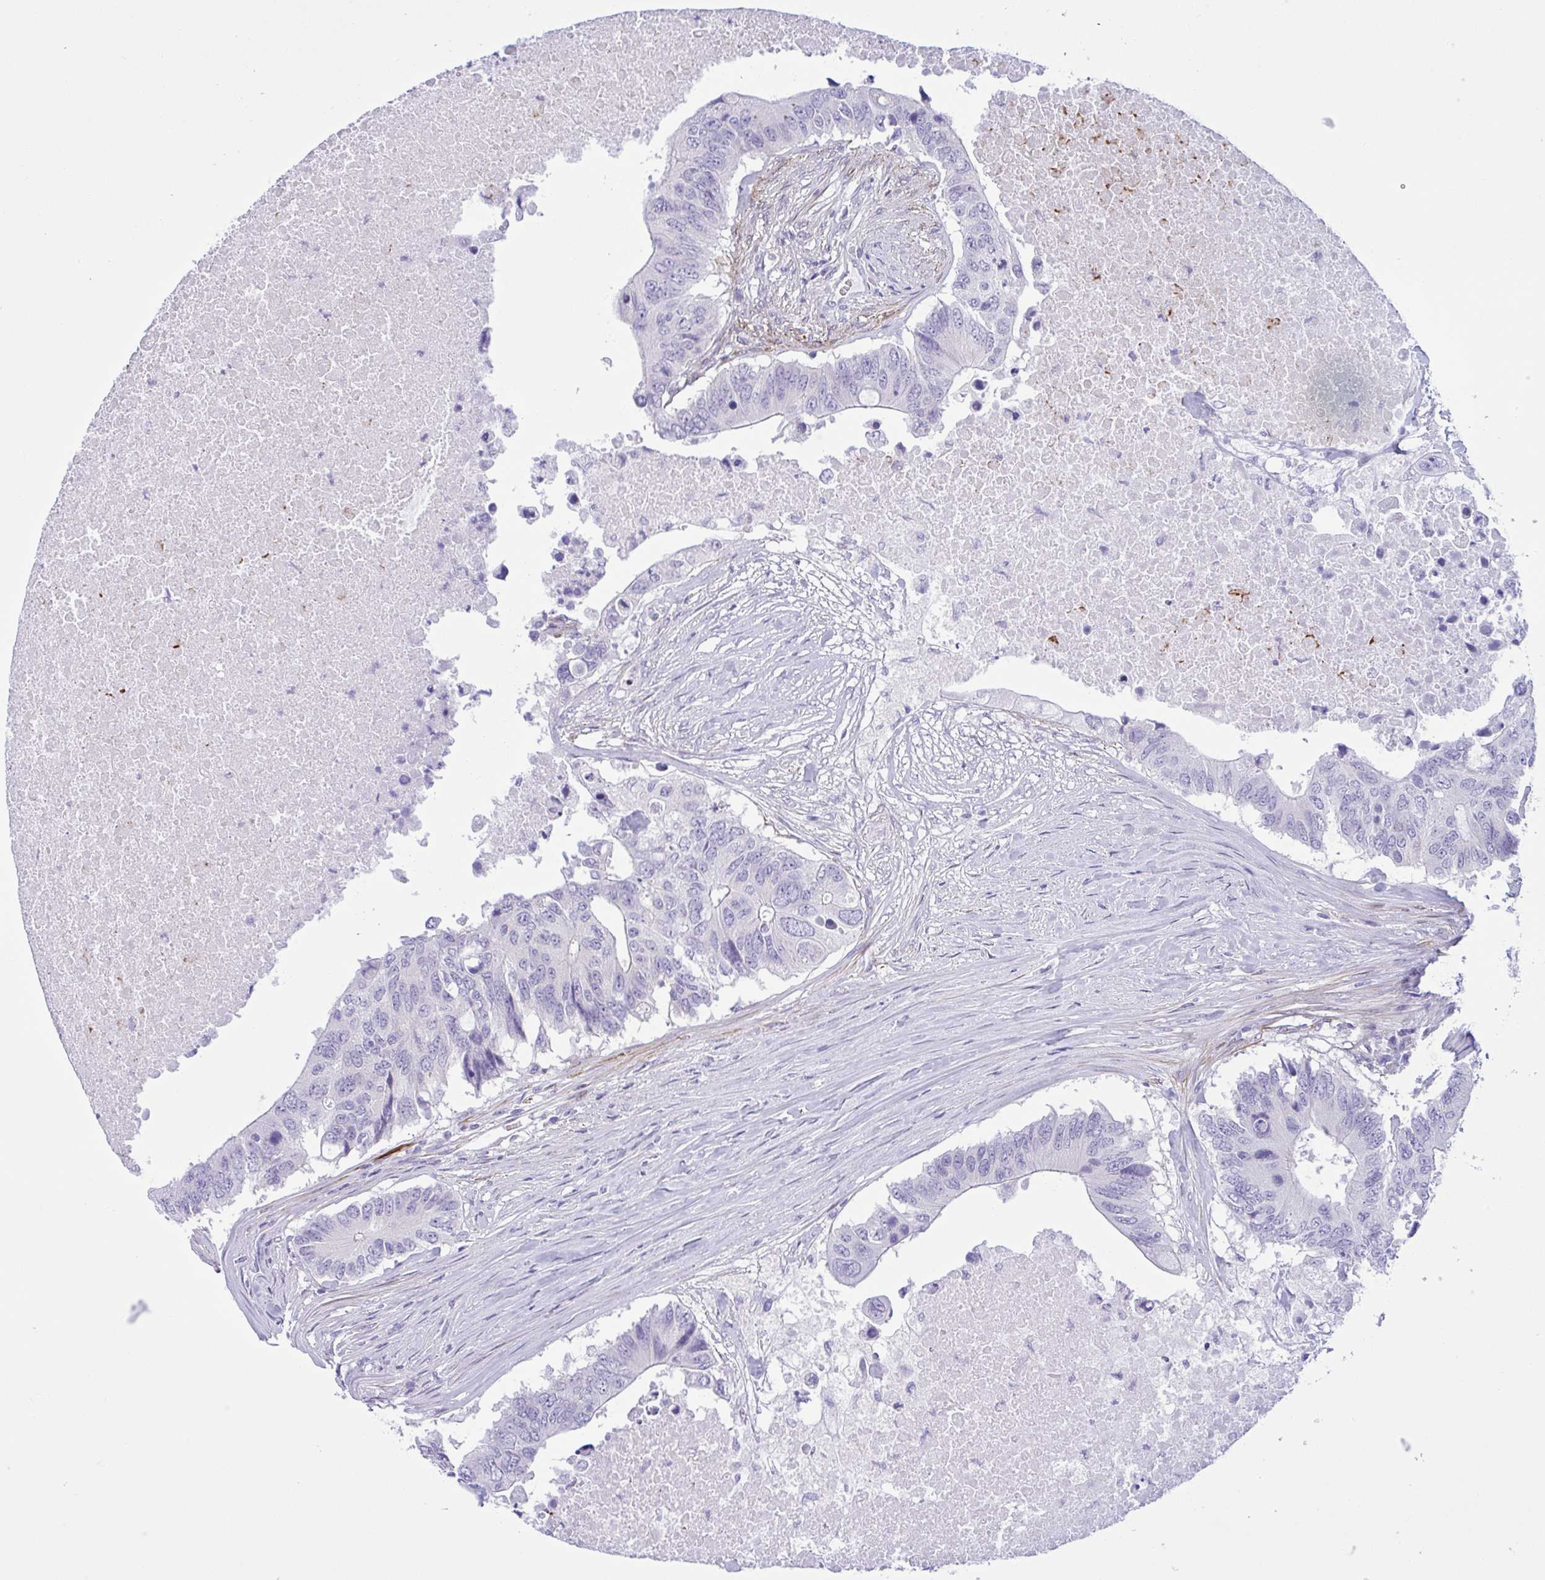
{"staining": {"intensity": "negative", "quantity": "none", "location": "none"}, "tissue": "colorectal cancer", "cell_type": "Tumor cells", "image_type": "cancer", "snomed": [{"axis": "morphology", "description": "Adenocarcinoma, NOS"}, {"axis": "topography", "description": "Colon"}], "caption": "This is an immunohistochemistry histopathology image of adenocarcinoma (colorectal). There is no positivity in tumor cells.", "gene": "AHCYL2", "patient": {"sex": "male", "age": 71}}